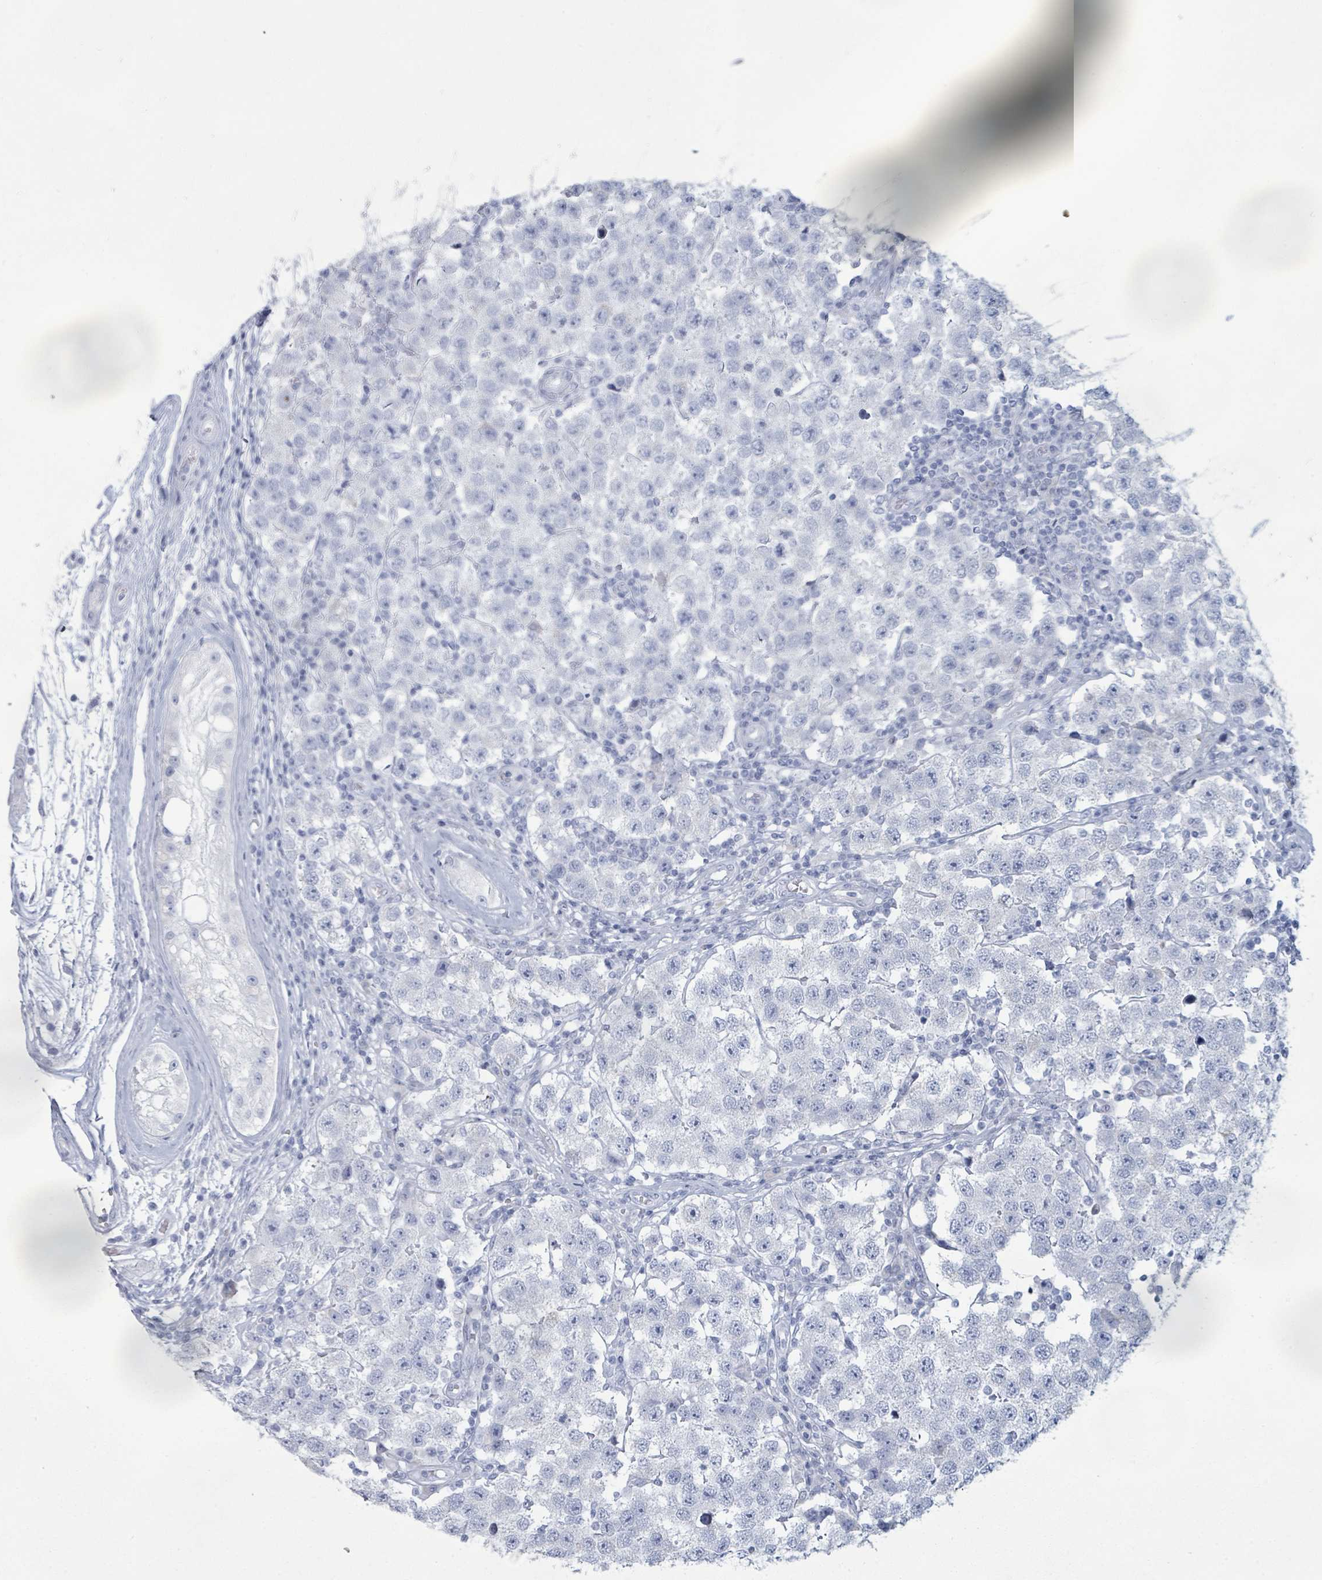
{"staining": {"intensity": "negative", "quantity": "none", "location": "none"}, "tissue": "testis cancer", "cell_type": "Tumor cells", "image_type": "cancer", "snomed": [{"axis": "morphology", "description": "Seminoma, NOS"}, {"axis": "topography", "description": "Testis"}], "caption": "DAB immunohistochemical staining of testis cancer (seminoma) exhibits no significant positivity in tumor cells. (Stains: DAB (3,3'-diaminobenzidine) IHC with hematoxylin counter stain, Microscopy: brightfield microscopy at high magnification).", "gene": "PGA3", "patient": {"sex": "male", "age": 34}}